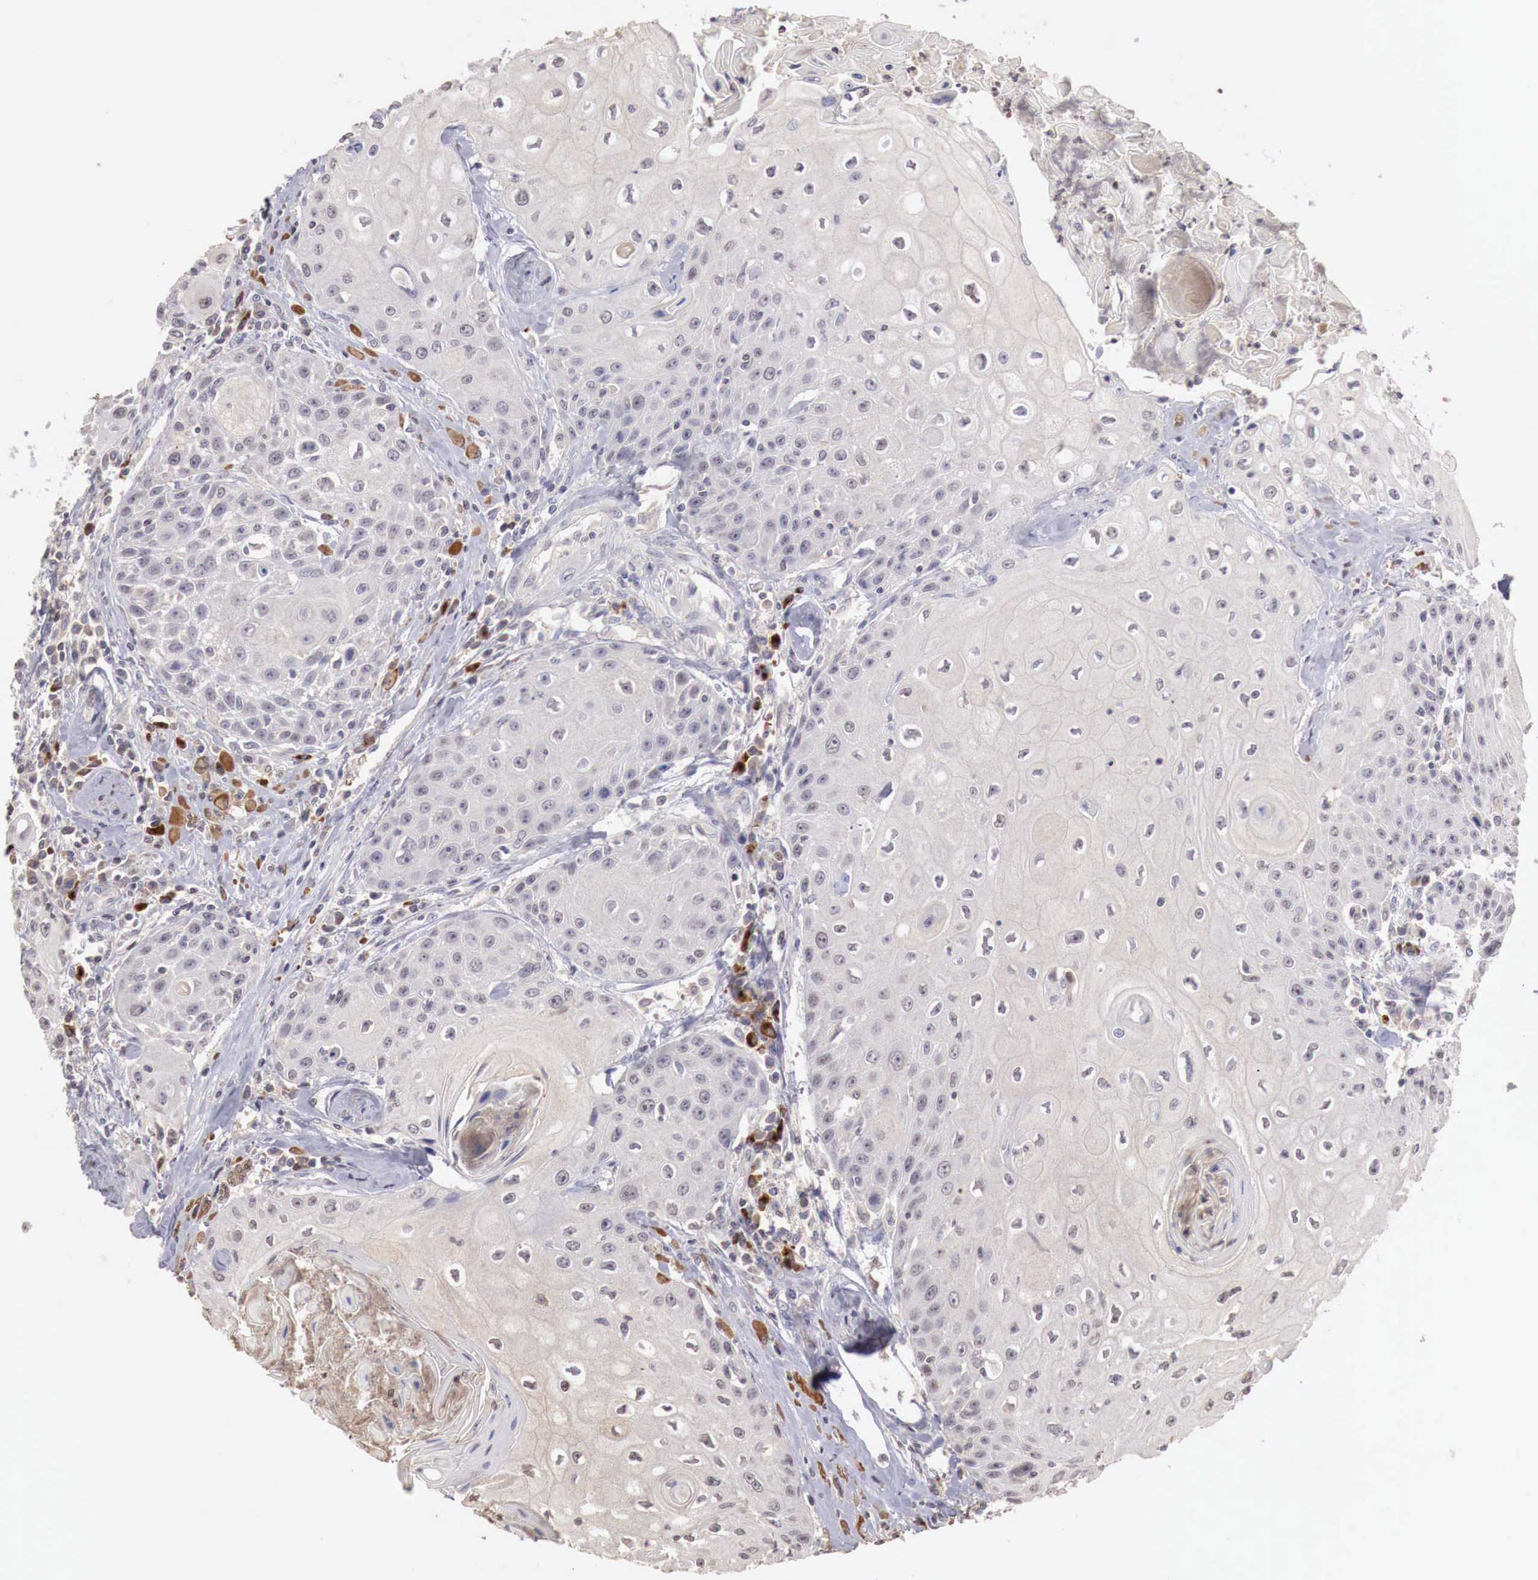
{"staining": {"intensity": "negative", "quantity": "none", "location": "none"}, "tissue": "head and neck cancer", "cell_type": "Tumor cells", "image_type": "cancer", "snomed": [{"axis": "morphology", "description": "Squamous cell carcinoma, NOS"}, {"axis": "topography", "description": "Oral tissue"}, {"axis": "topography", "description": "Head-Neck"}], "caption": "Immunohistochemistry (IHC) micrograph of squamous cell carcinoma (head and neck) stained for a protein (brown), which demonstrates no positivity in tumor cells. (DAB (3,3'-diaminobenzidine) IHC visualized using brightfield microscopy, high magnification).", "gene": "TBC1D9", "patient": {"sex": "female", "age": 82}}